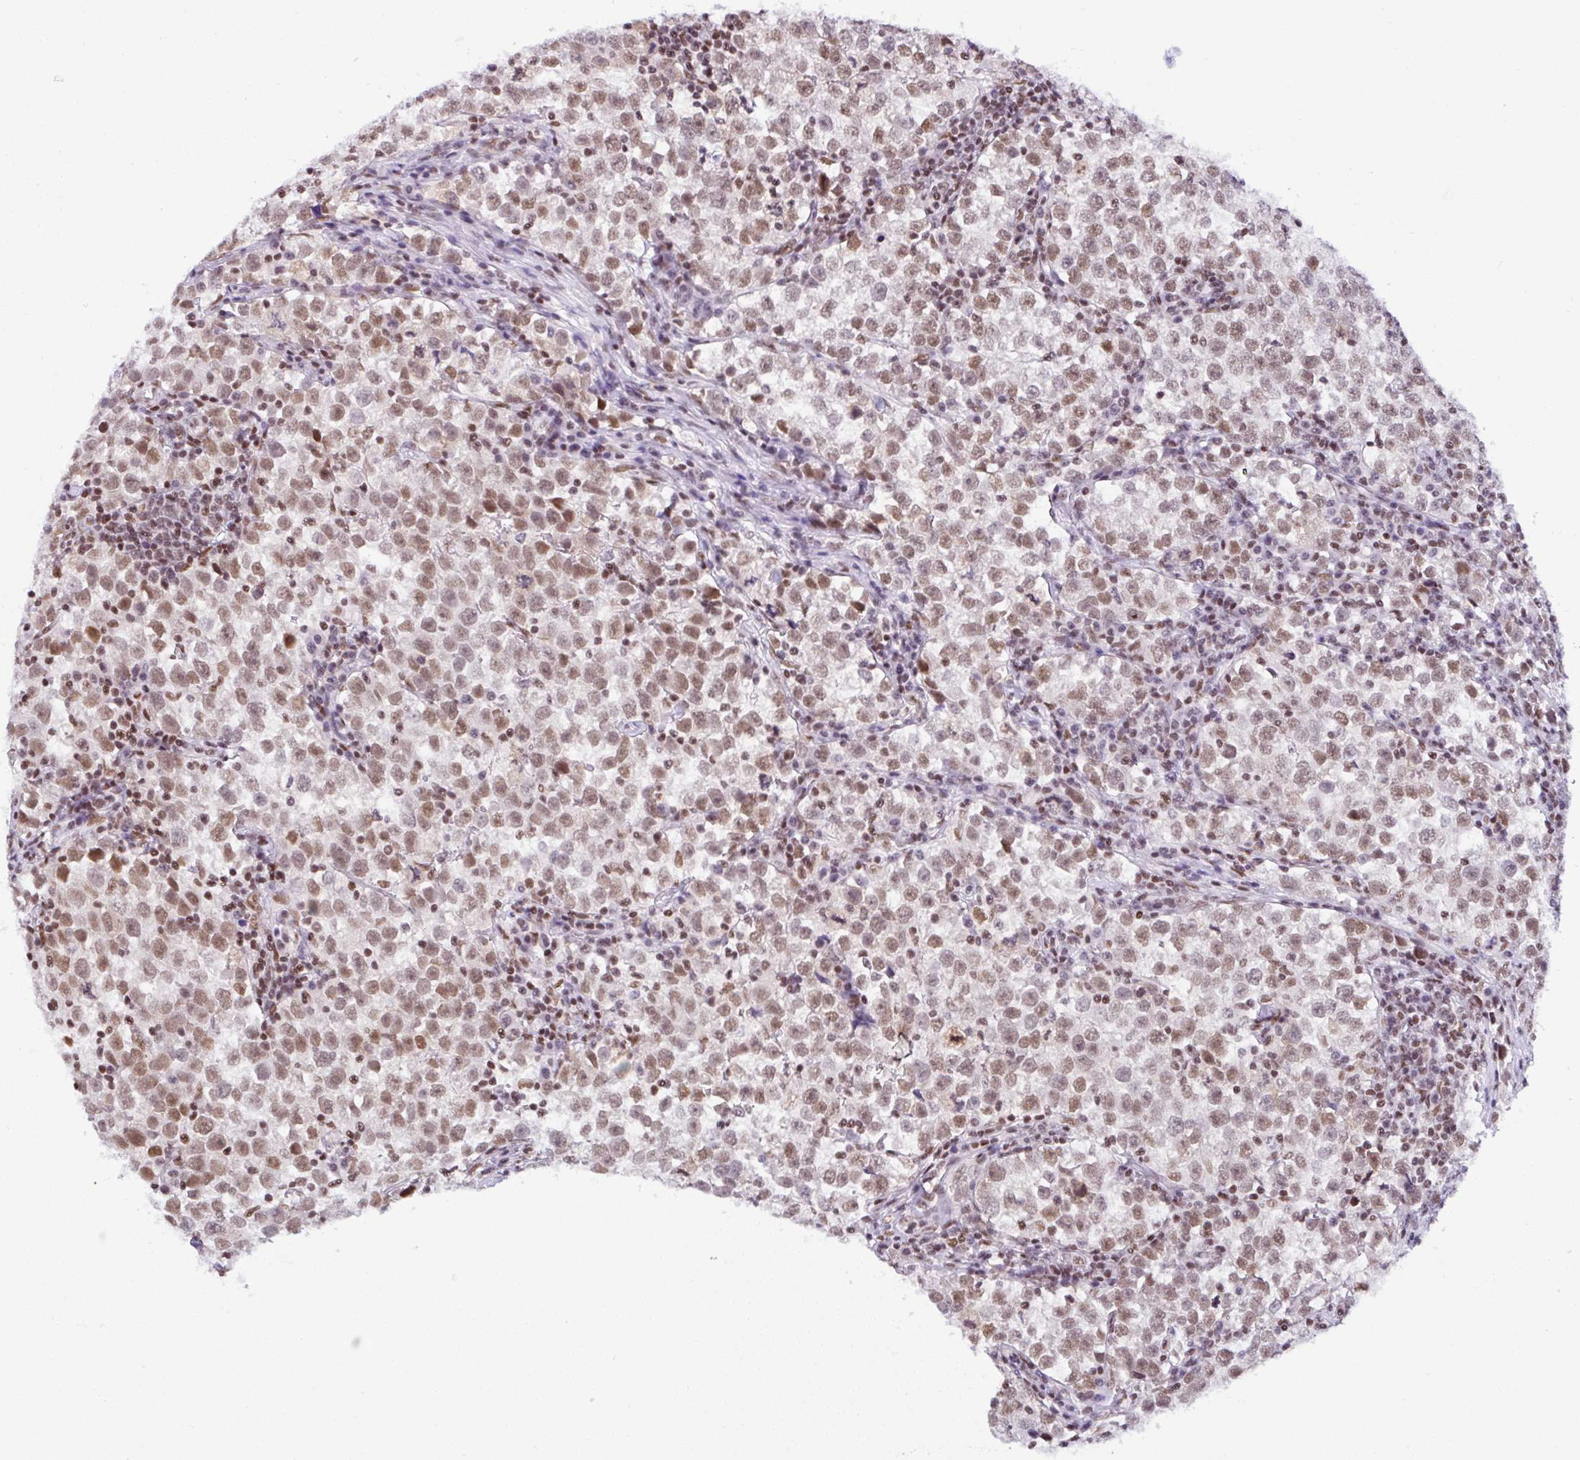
{"staining": {"intensity": "moderate", "quantity": ">75%", "location": "nuclear"}, "tissue": "testis cancer", "cell_type": "Tumor cells", "image_type": "cancer", "snomed": [{"axis": "morphology", "description": "Normal tissue, NOS"}, {"axis": "morphology", "description": "Seminoma, NOS"}, {"axis": "topography", "description": "Testis"}], "caption": "Immunohistochemical staining of human testis cancer displays medium levels of moderate nuclear protein staining in approximately >75% of tumor cells.", "gene": "DR1", "patient": {"sex": "male", "age": 43}}